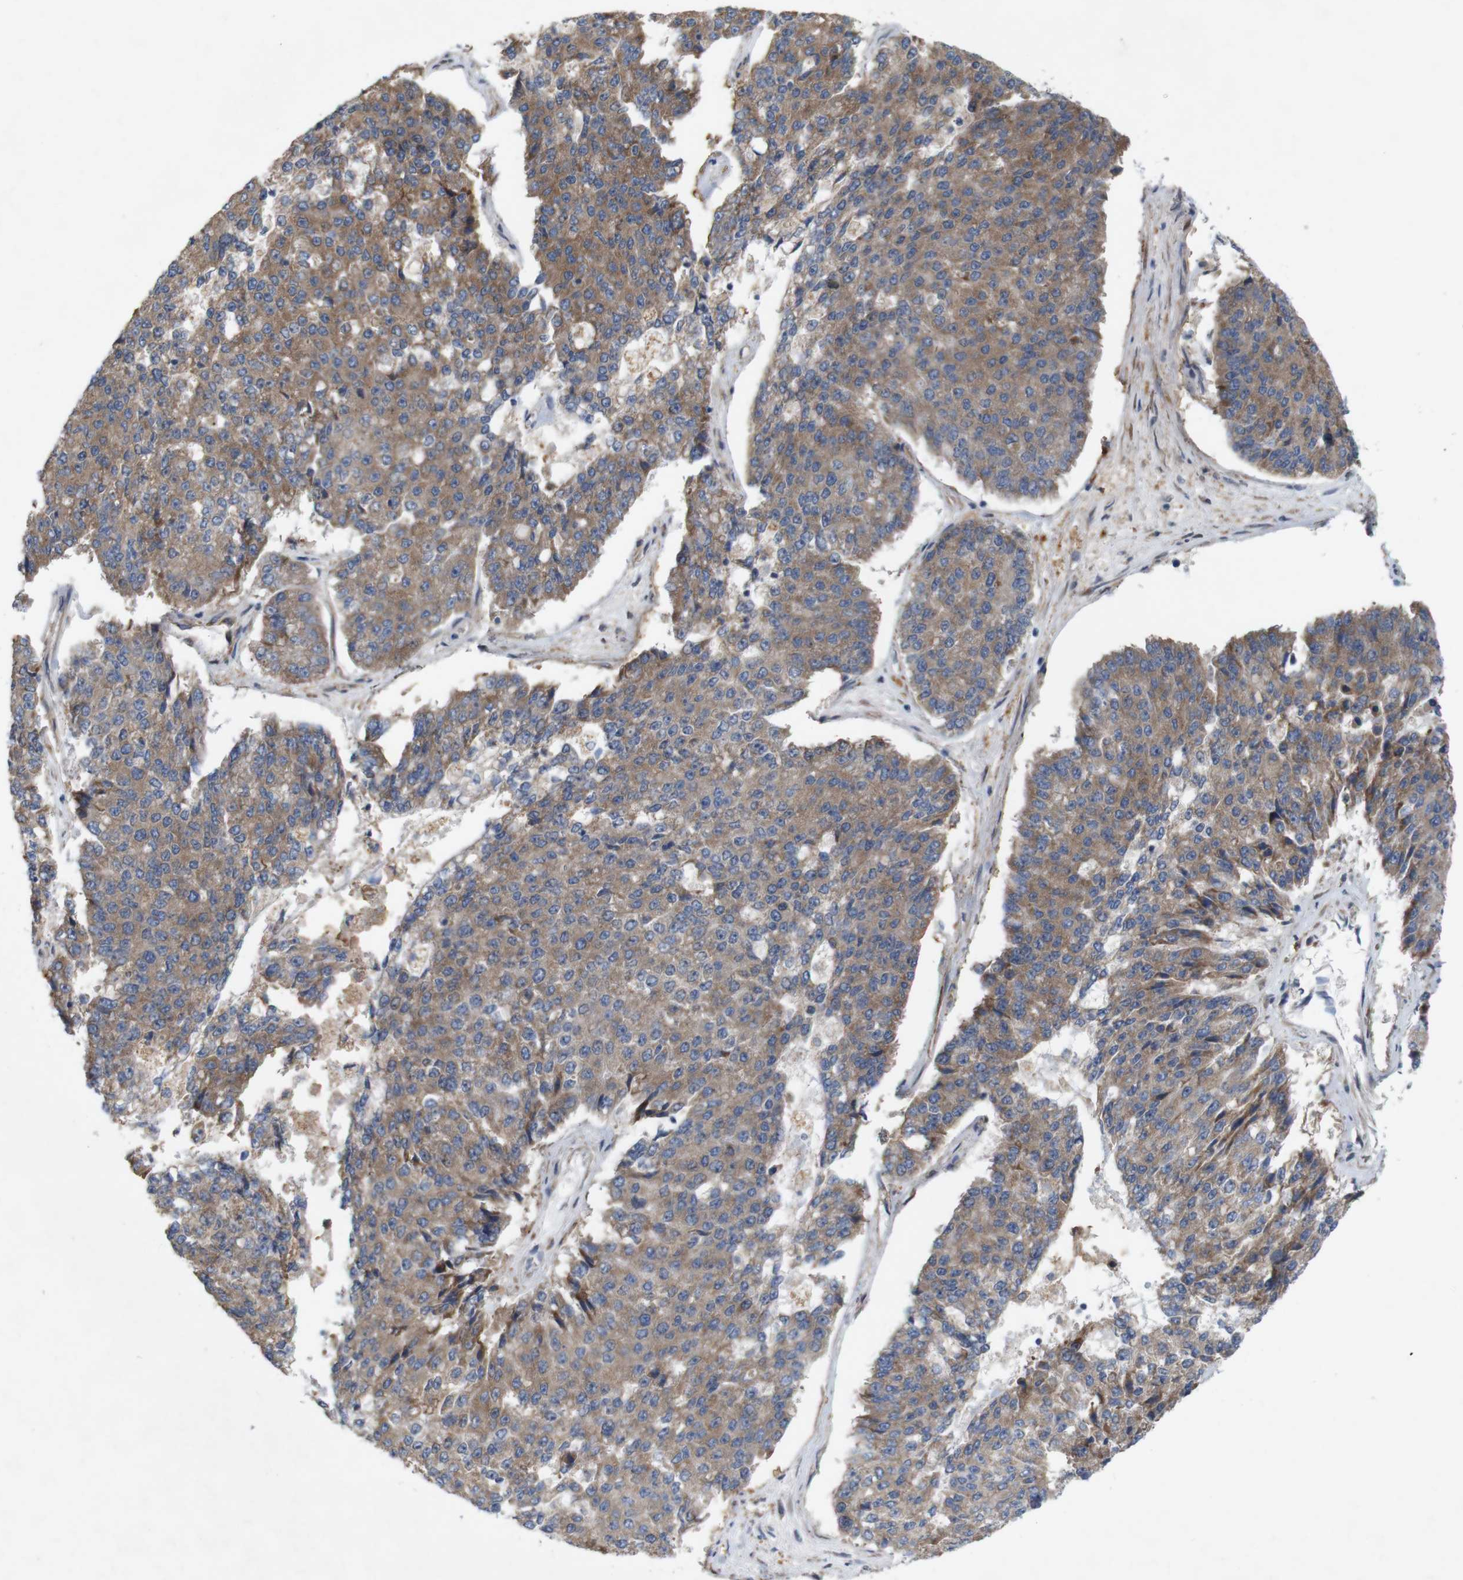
{"staining": {"intensity": "moderate", "quantity": ">75%", "location": "cytoplasmic/membranous"}, "tissue": "pancreatic cancer", "cell_type": "Tumor cells", "image_type": "cancer", "snomed": [{"axis": "morphology", "description": "Adenocarcinoma, NOS"}, {"axis": "topography", "description": "Pancreas"}], "caption": "Protein analysis of pancreatic cancer tissue exhibits moderate cytoplasmic/membranous expression in about >75% of tumor cells. Using DAB (3,3'-diaminobenzidine) (brown) and hematoxylin (blue) stains, captured at high magnification using brightfield microscopy.", "gene": "SIGLEC8", "patient": {"sex": "male", "age": 50}}